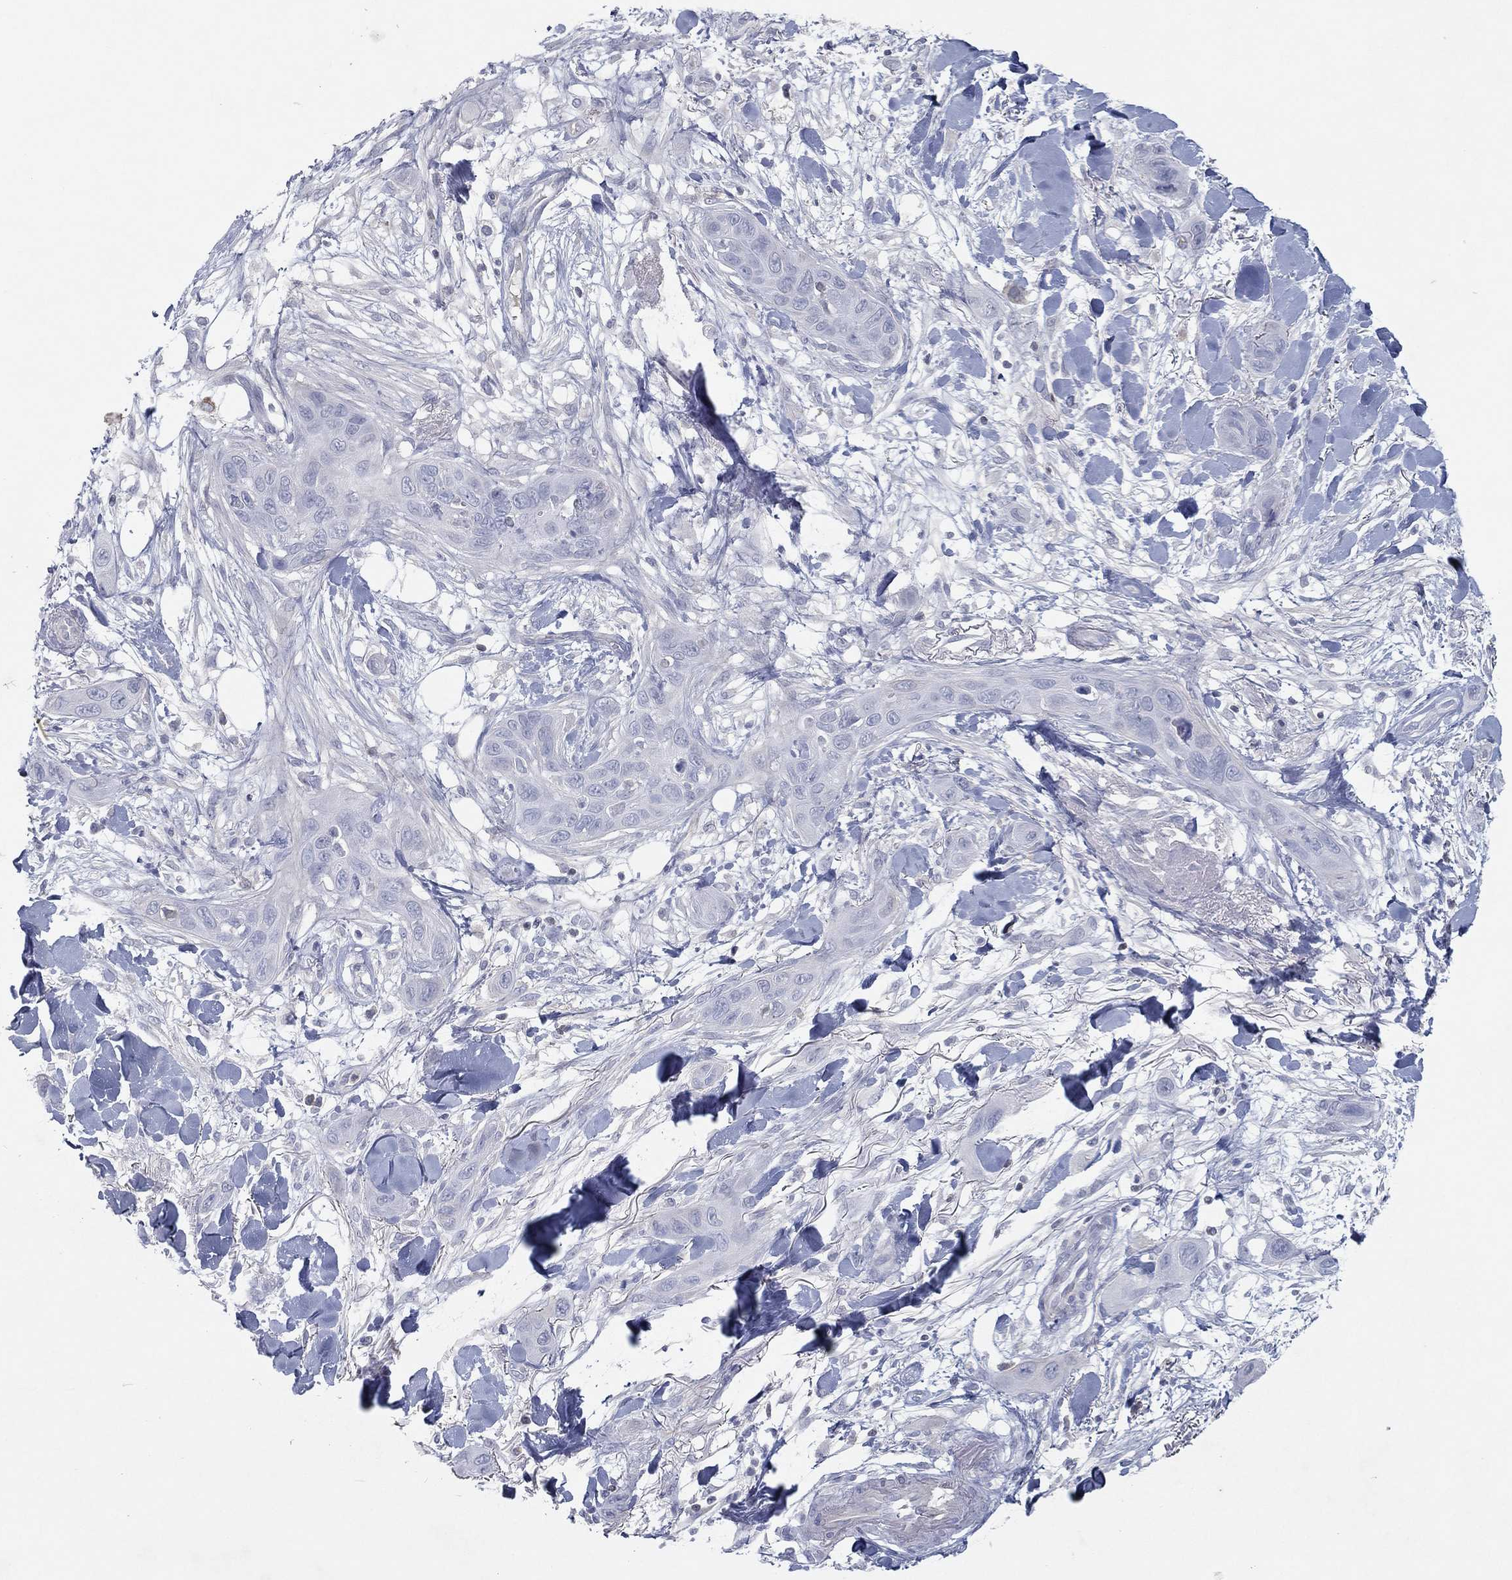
{"staining": {"intensity": "negative", "quantity": "none", "location": "none"}, "tissue": "skin cancer", "cell_type": "Tumor cells", "image_type": "cancer", "snomed": [{"axis": "morphology", "description": "Squamous cell carcinoma, NOS"}, {"axis": "topography", "description": "Skin"}], "caption": "Immunohistochemical staining of skin squamous cell carcinoma reveals no significant expression in tumor cells. The staining was performed using DAB (3,3'-diaminobenzidine) to visualize the protein expression in brown, while the nuclei were stained in blue with hematoxylin (Magnification: 20x).", "gene": "CPT1B", "patient": {"sex": "male", "age": 78}}